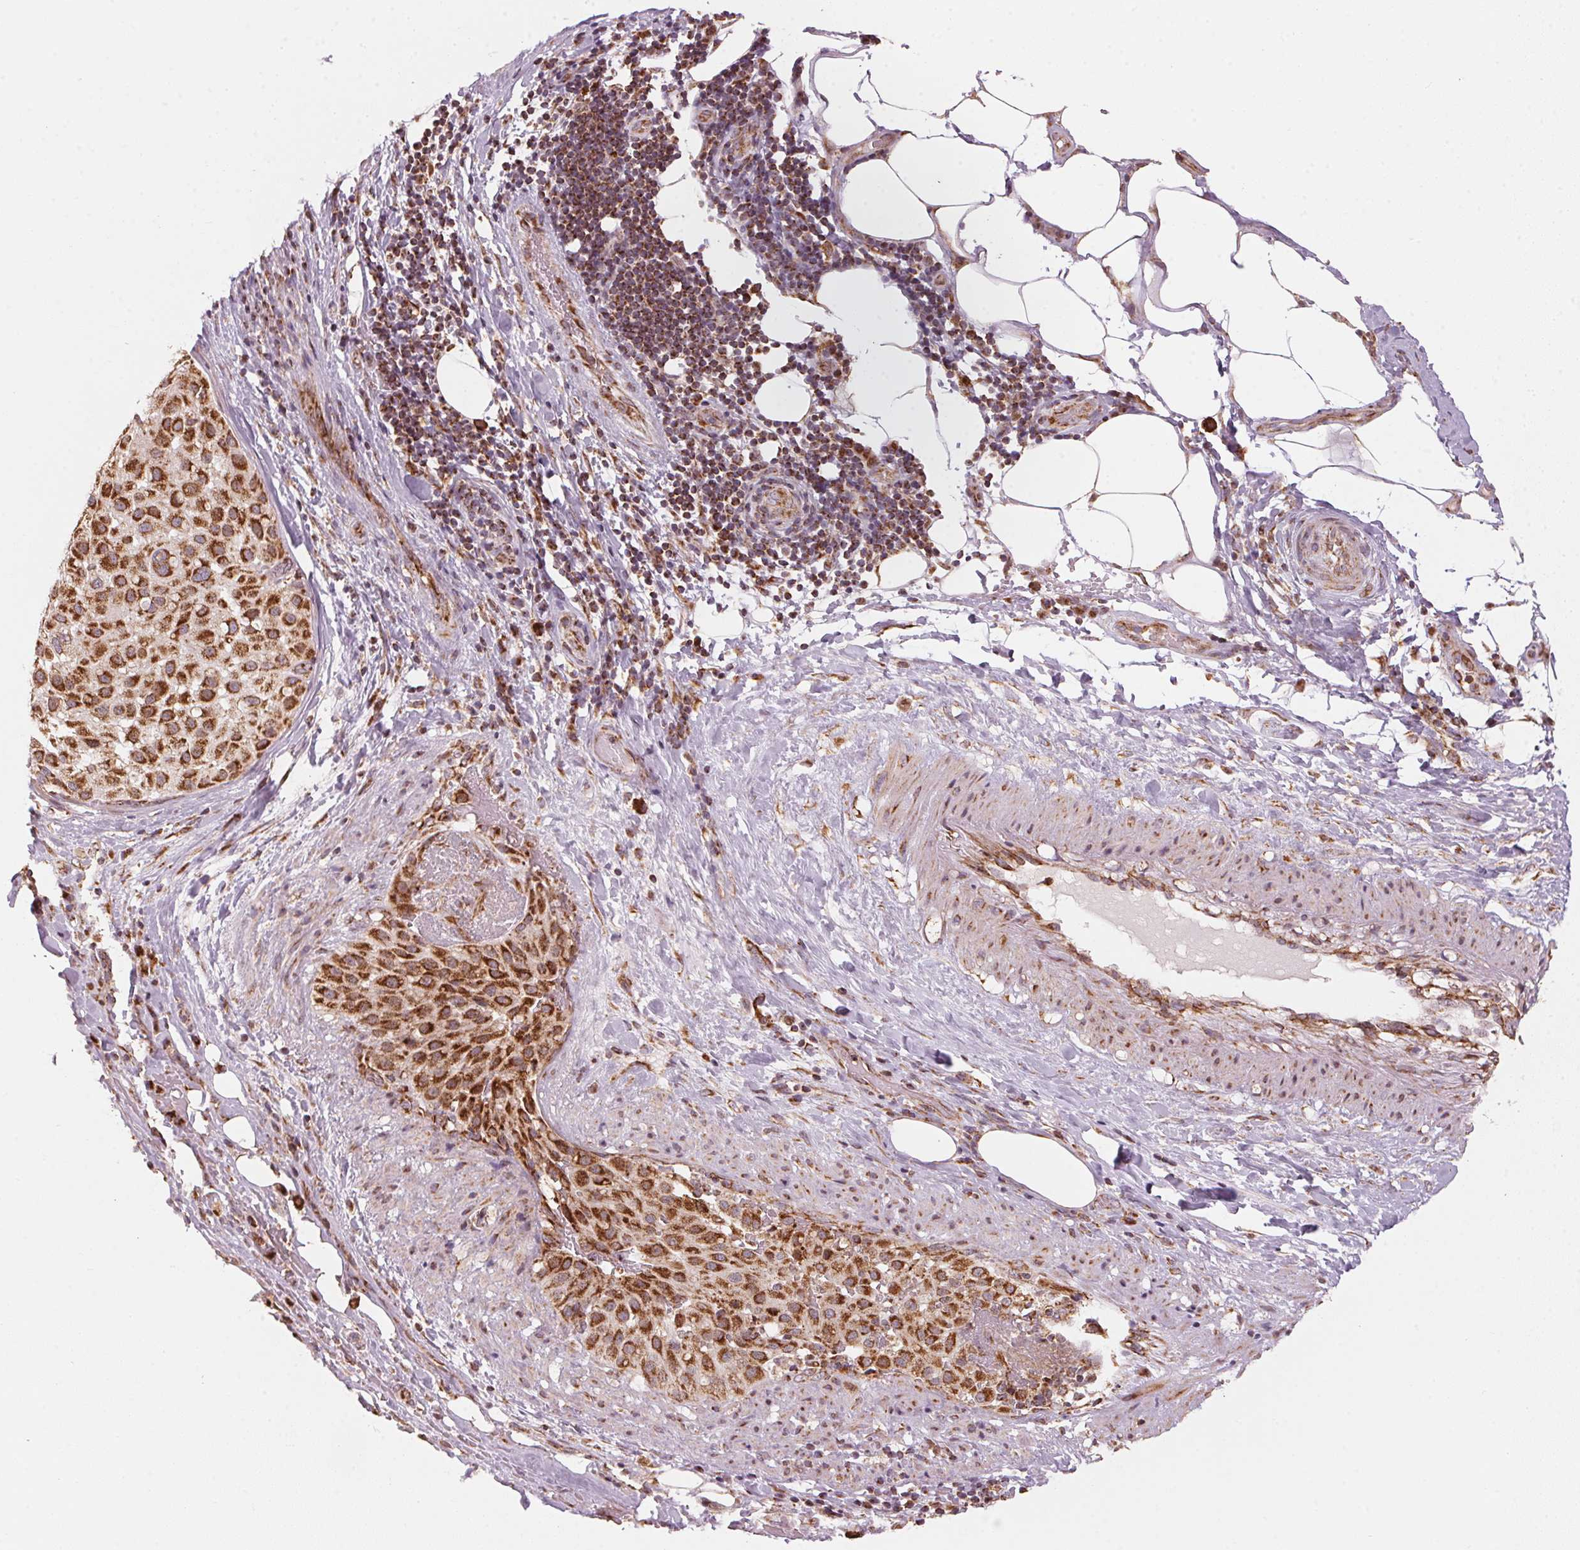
{"staining": {"intensity": "strong", "quantity": ">75%", "location": "cytoplasmic/membranous"}, "tissue": "melanoma", "cell_type": "Tumor cells", "image_type": "cancer", "snomed": [{"axis": "morphology", "description": "Malignant melanoma, Metastatic site"}, {"axis": "topography", "description": "Smooth muscle"}], "caption": "Approximately >75% of tumor cells in human melanoma reveal strong cytoplasmic/membranous protein expression as visualized by brown immunohistochemical staining.", "gene": "TOMM70", "patient": {"sex": "male", "age": 41}}